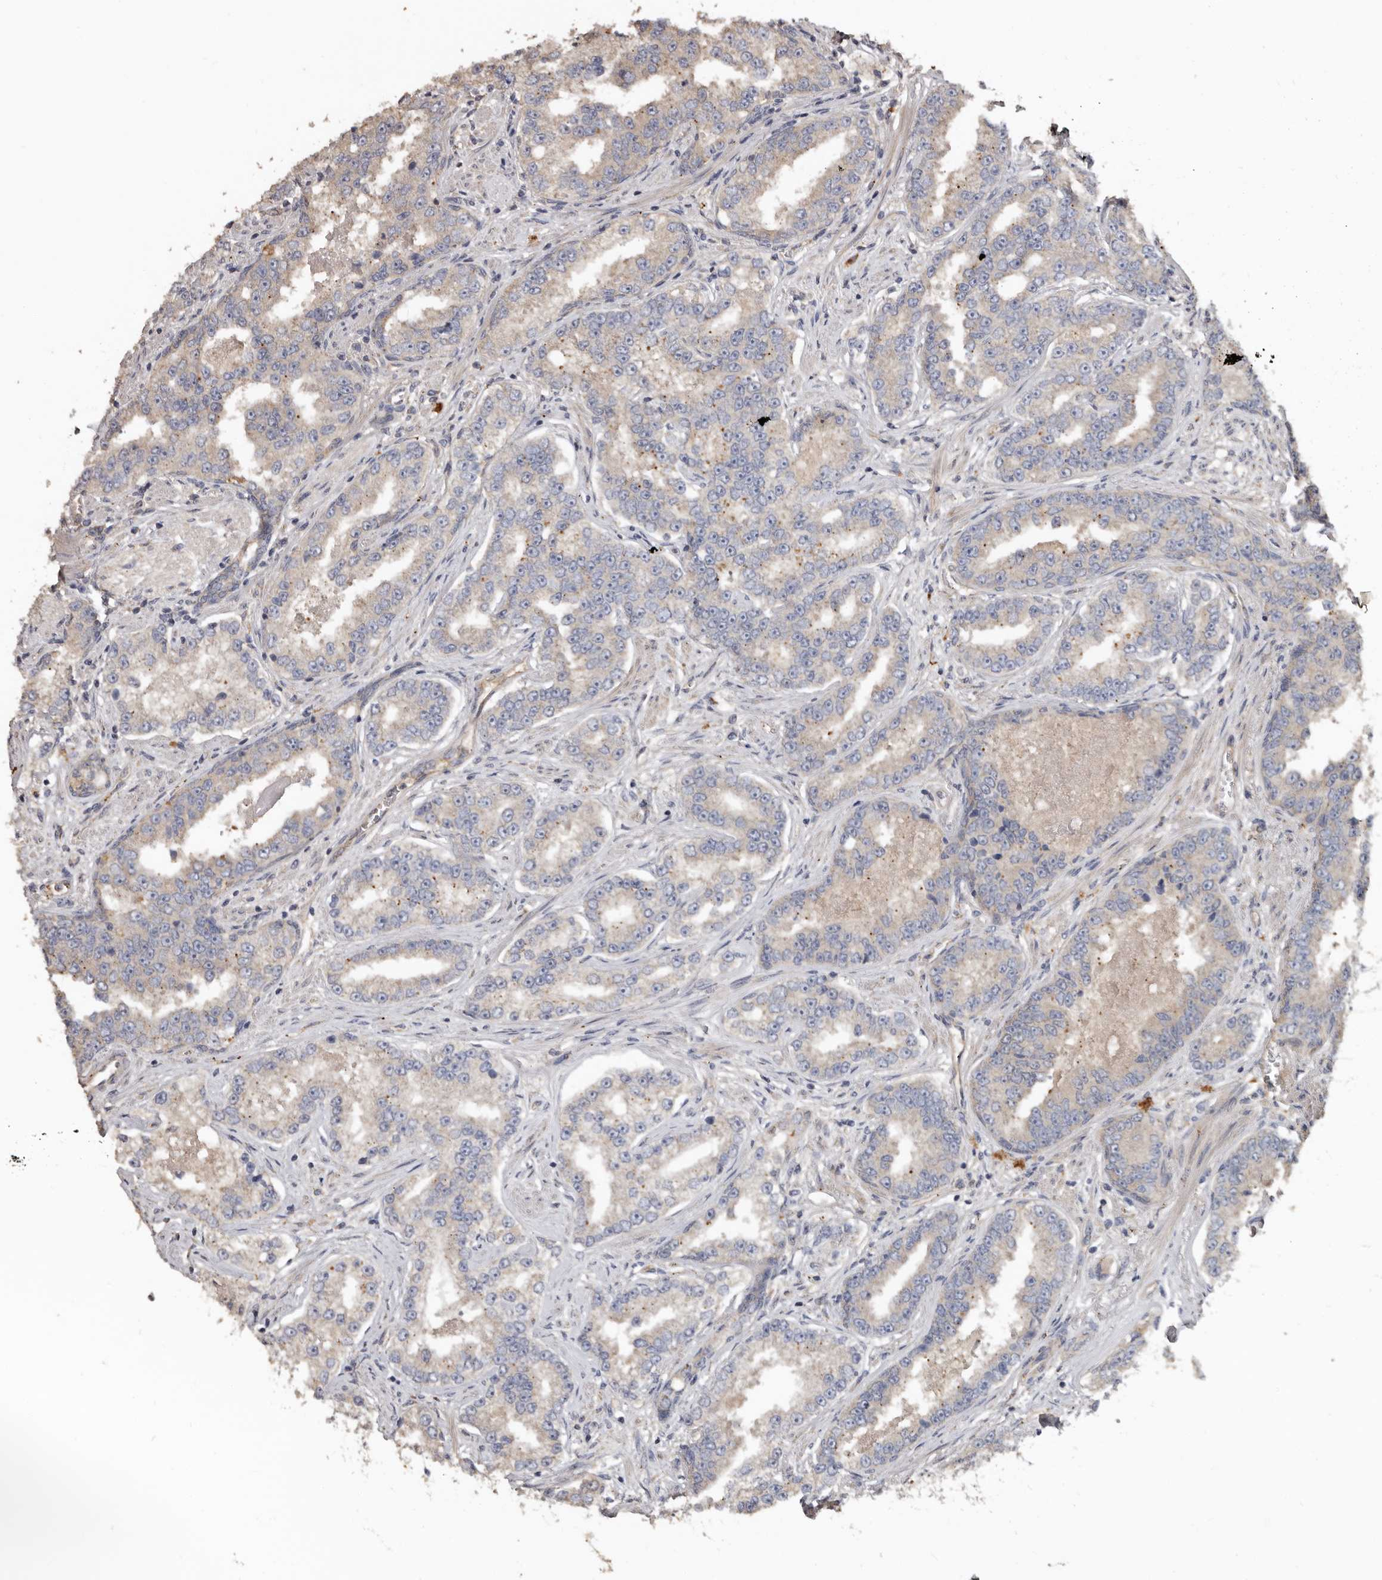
{"staining": {"intensity": "weak", "quantity": "25%-75%", "location": "cytoplasmic/membranous"}, "tissue": "prostate cancer", "cell_type": "Tumor cells", "image_type": "cancer", "snomed": [{"axis": "morphology", "description": "Normal tissue, NOS"}, {"axis": "morphology", "description": "Adenocarcinoma, High grade"}, {"axis": "topography", "description": "Prostate"}], "caption": "Prostate cancer (high-grade adenocarcinoma) stained with DAB (3,3'-diaminobenzidine) IHC reveals low levels of weak cytoplasmic/membranous expression in about 25%-75% of tumor cells.", "gene": "FLCN", "patient": {"sex": "male", "age": 83}}